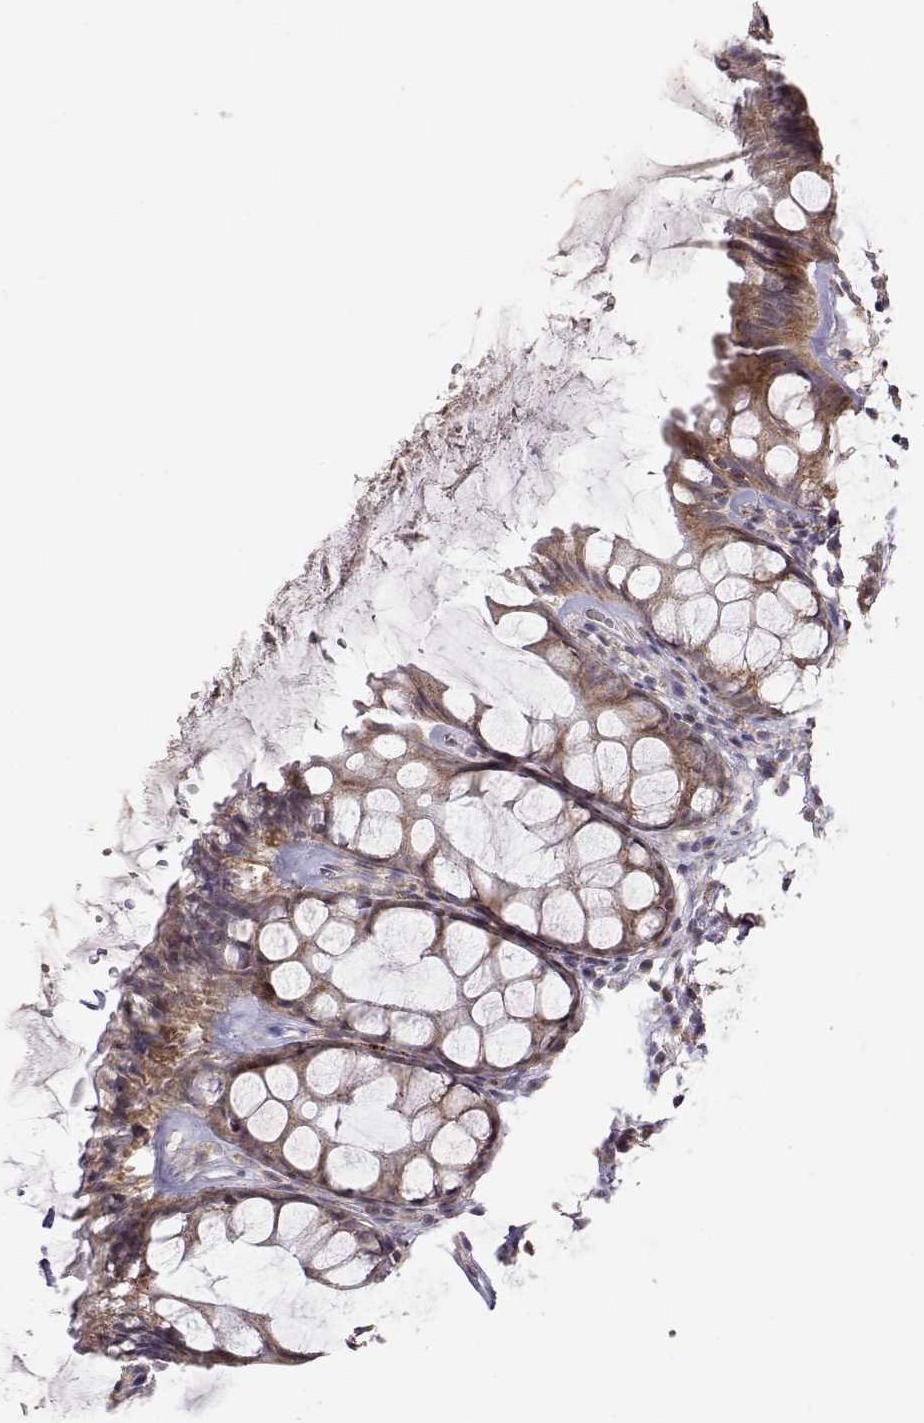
{"staining": {"intensity": "weak", "quantity": ">75%", "location": "cytoplasmic/membranous"}, "tissue": "rectum", "cell_type": "Glandular cells", "image_type": "normal", "snomed": [{"axis": "morphology", "description": "Normal tissue, NOS"}, {"axis": "topography", "description": "Rectum"}], "caption": "The image displays staining of normal rectum, revealing weak cytoplasmic/membranous protein staining (brown color) within glandular cells. (IHC, brightfield microscopy, high magnification).", "gene": "EXOG", "patient": {"sex": "female", "age": 62}}